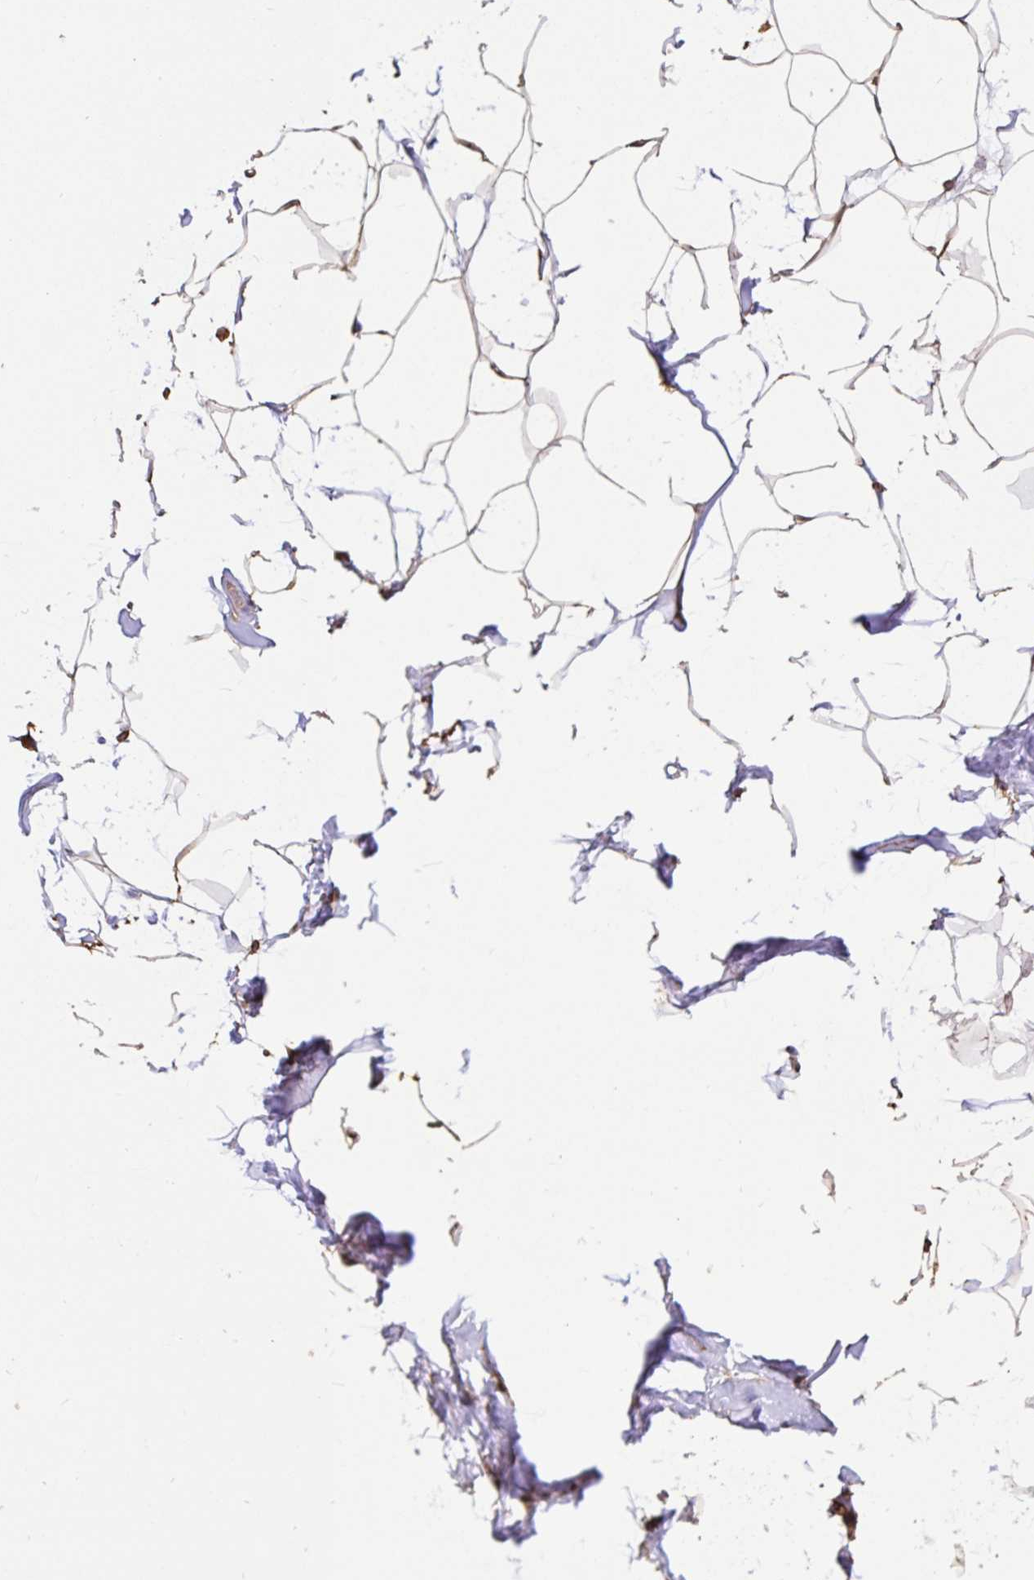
{"staining": {"intensity": "moderate", "quantity": "25%-75%", "location": "cytoplasmic/membranous"}, "tissue": "breast", "cell_type": "Adipocytes", "image_type": "normal", "snomed": [{"axis": "morphology", "description": "Normal tissue, NOS"}, {"axis": "topography", "description": "Breast"}], "caption": "Unremarkable breast was stained to show a protein in brown. There is medium levels of moderate cytoplasmic/membranous staining in about 25%-75% of adipocytes.", "gene": "ANXA2", "patient": {"sex": "female", "age": 32}}